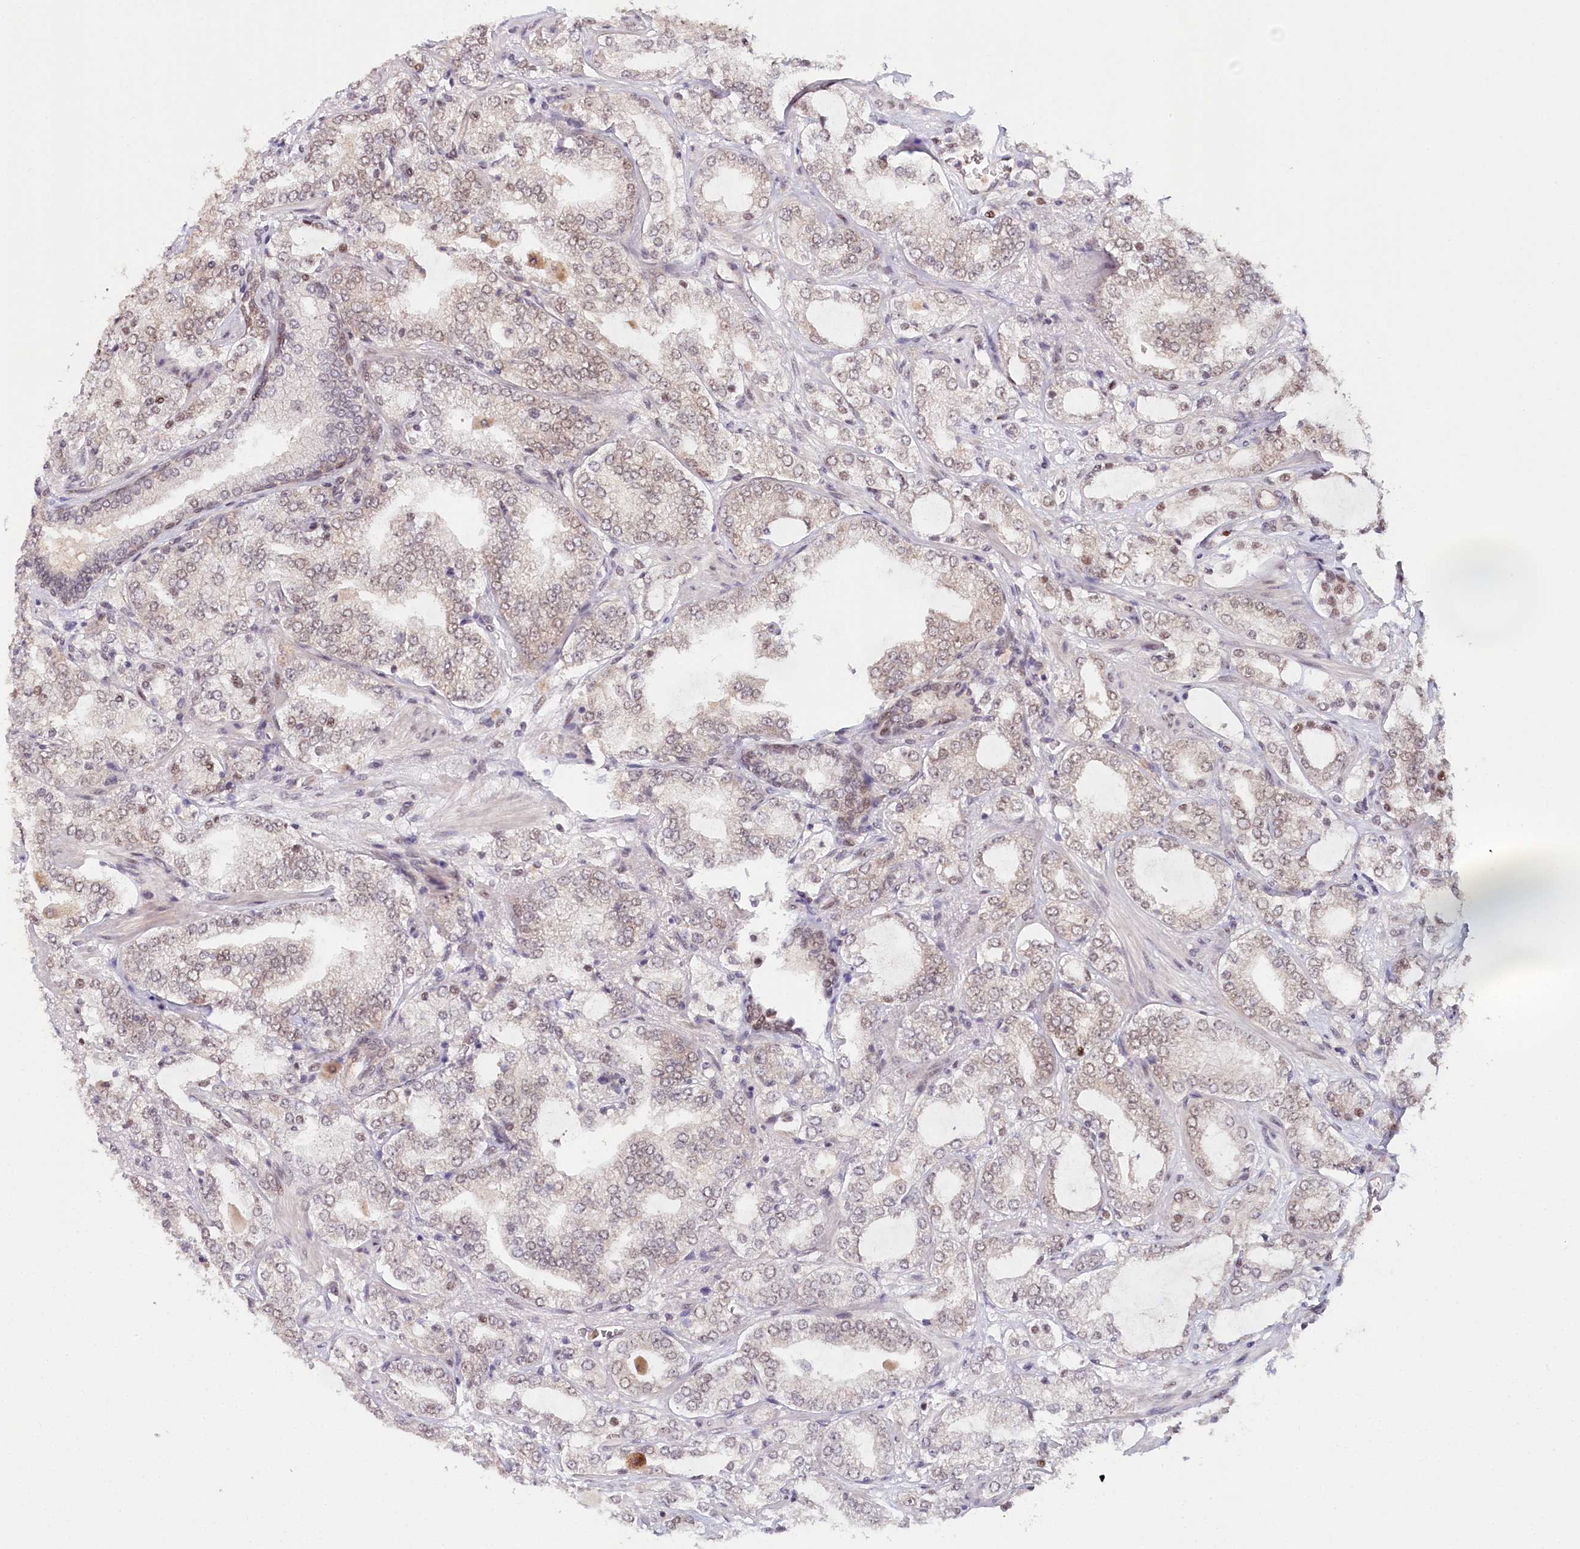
{"staining": {"intensity": "moderate", "quantity": "25%-75%", "location": "nuclear"}, "tissue": "prostate cancer", "cell_type": "Tumor cells", "image_type": "cancer", "snomed": [{"axis": "morphology", "description": "Adenocarcinoma, High grade"}, {"axis": "topography", "description": "Prostate"}], "caption": "Protein analysis of high-grade adenocarcinoma (prostate) tissue shows moderate nuclear staining in approximately 25%-75% of tumor cells.", "gene": "CCDC65", "patient": {"sex": "male", "age": 64}}